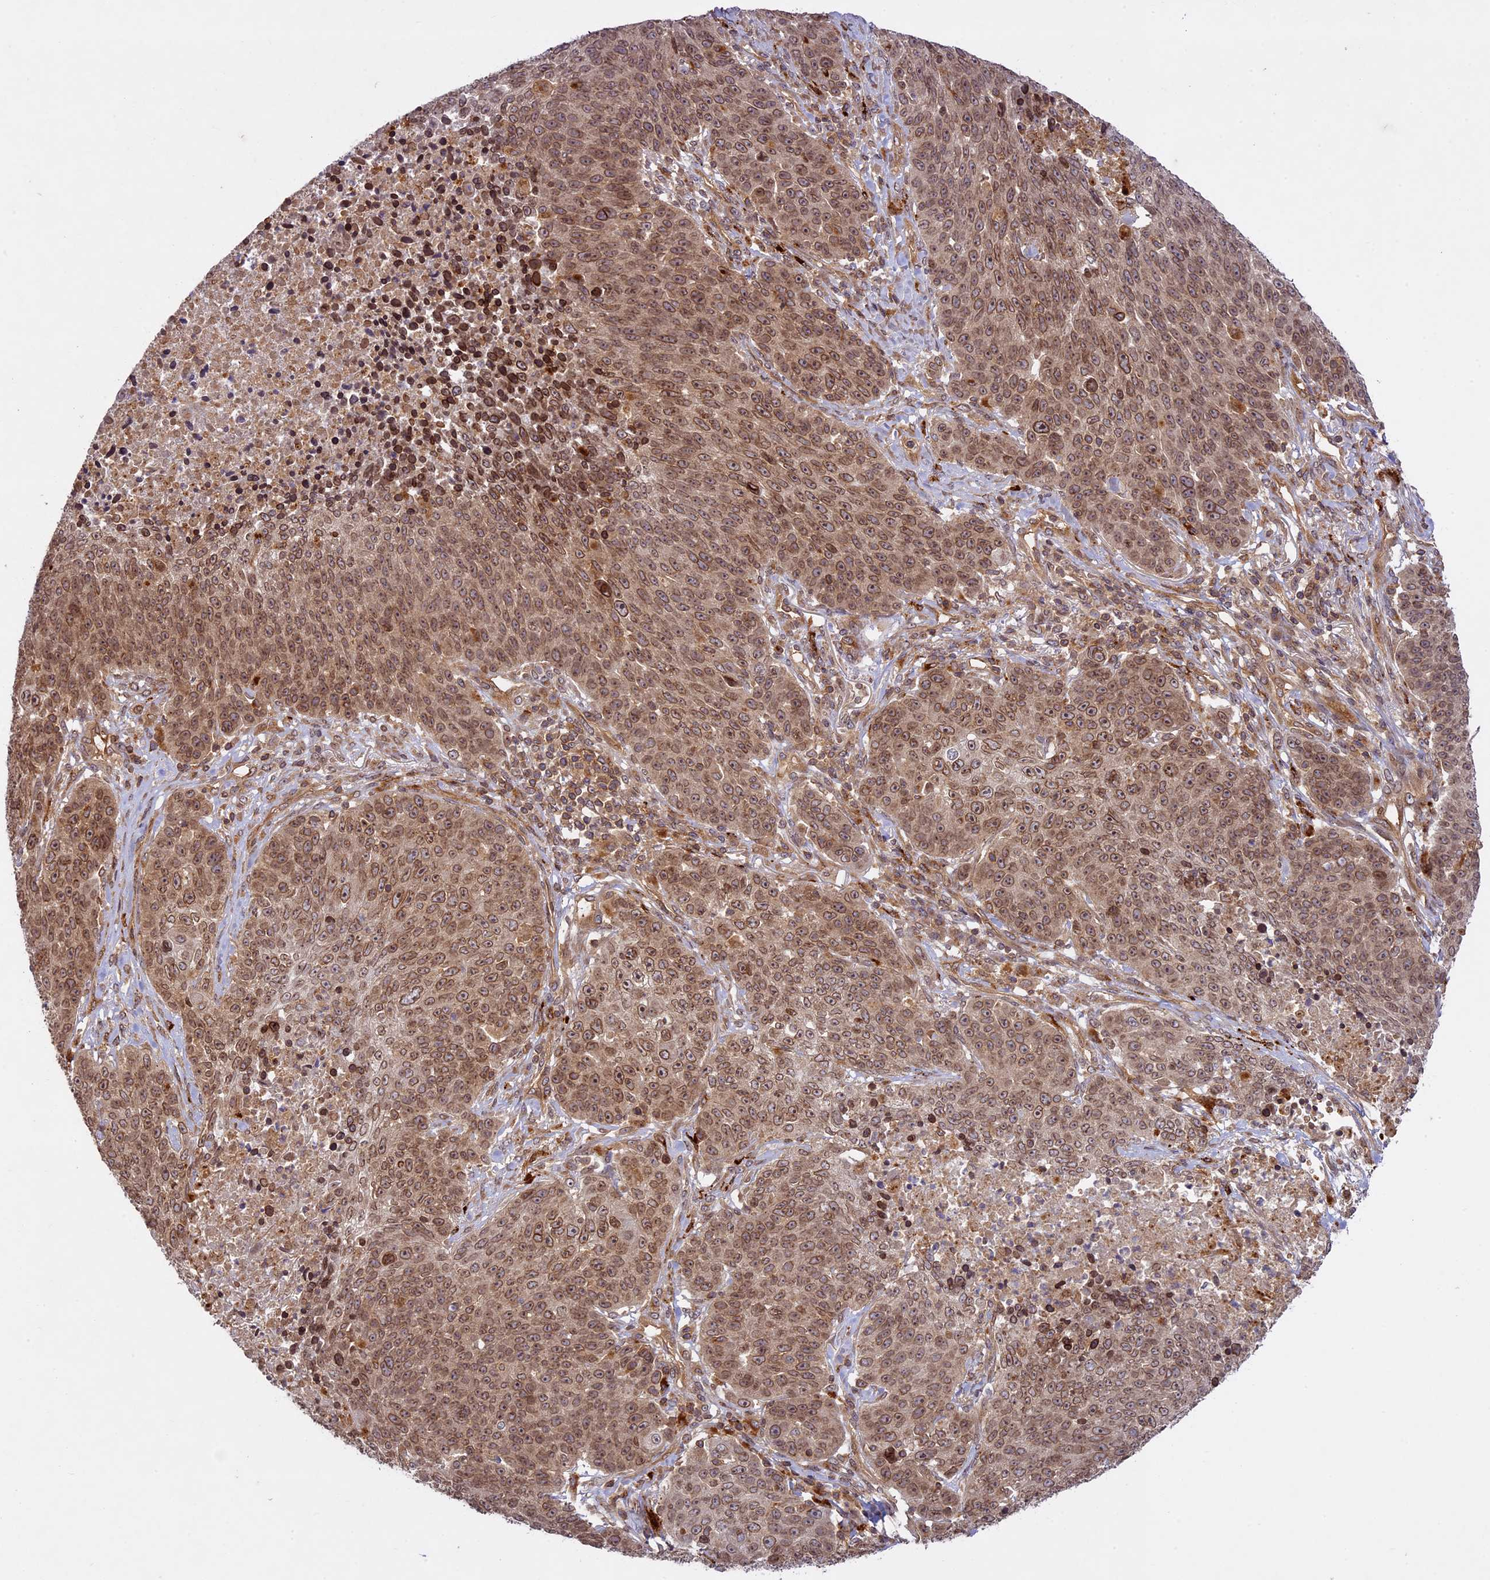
{"staining": {"intensity": "moderate", "quantity": ">75%", "location": "cytoplasmic/membranous,nuclear"}, "tissue": "lung cancer", "cell_type": "Tumor cells", "image_type": "cancer", "snomed": [{"axis": "morphology", "description": "Normal tissue, NOS"}, {"axis": "morphology", "description": "Squamous cell carcinoma, NOS"}, {"axis": "topography", "description": "Lymph node"}, {"axis": "topography", "description": "Lung"}], "caption": "Human lung cancer (squamous cell carcinoma) stained with a protein marker exhibits moderate staining in tumor cells.", "gene": "DGKH", "patient": {"sex": "male", "age": 66}}